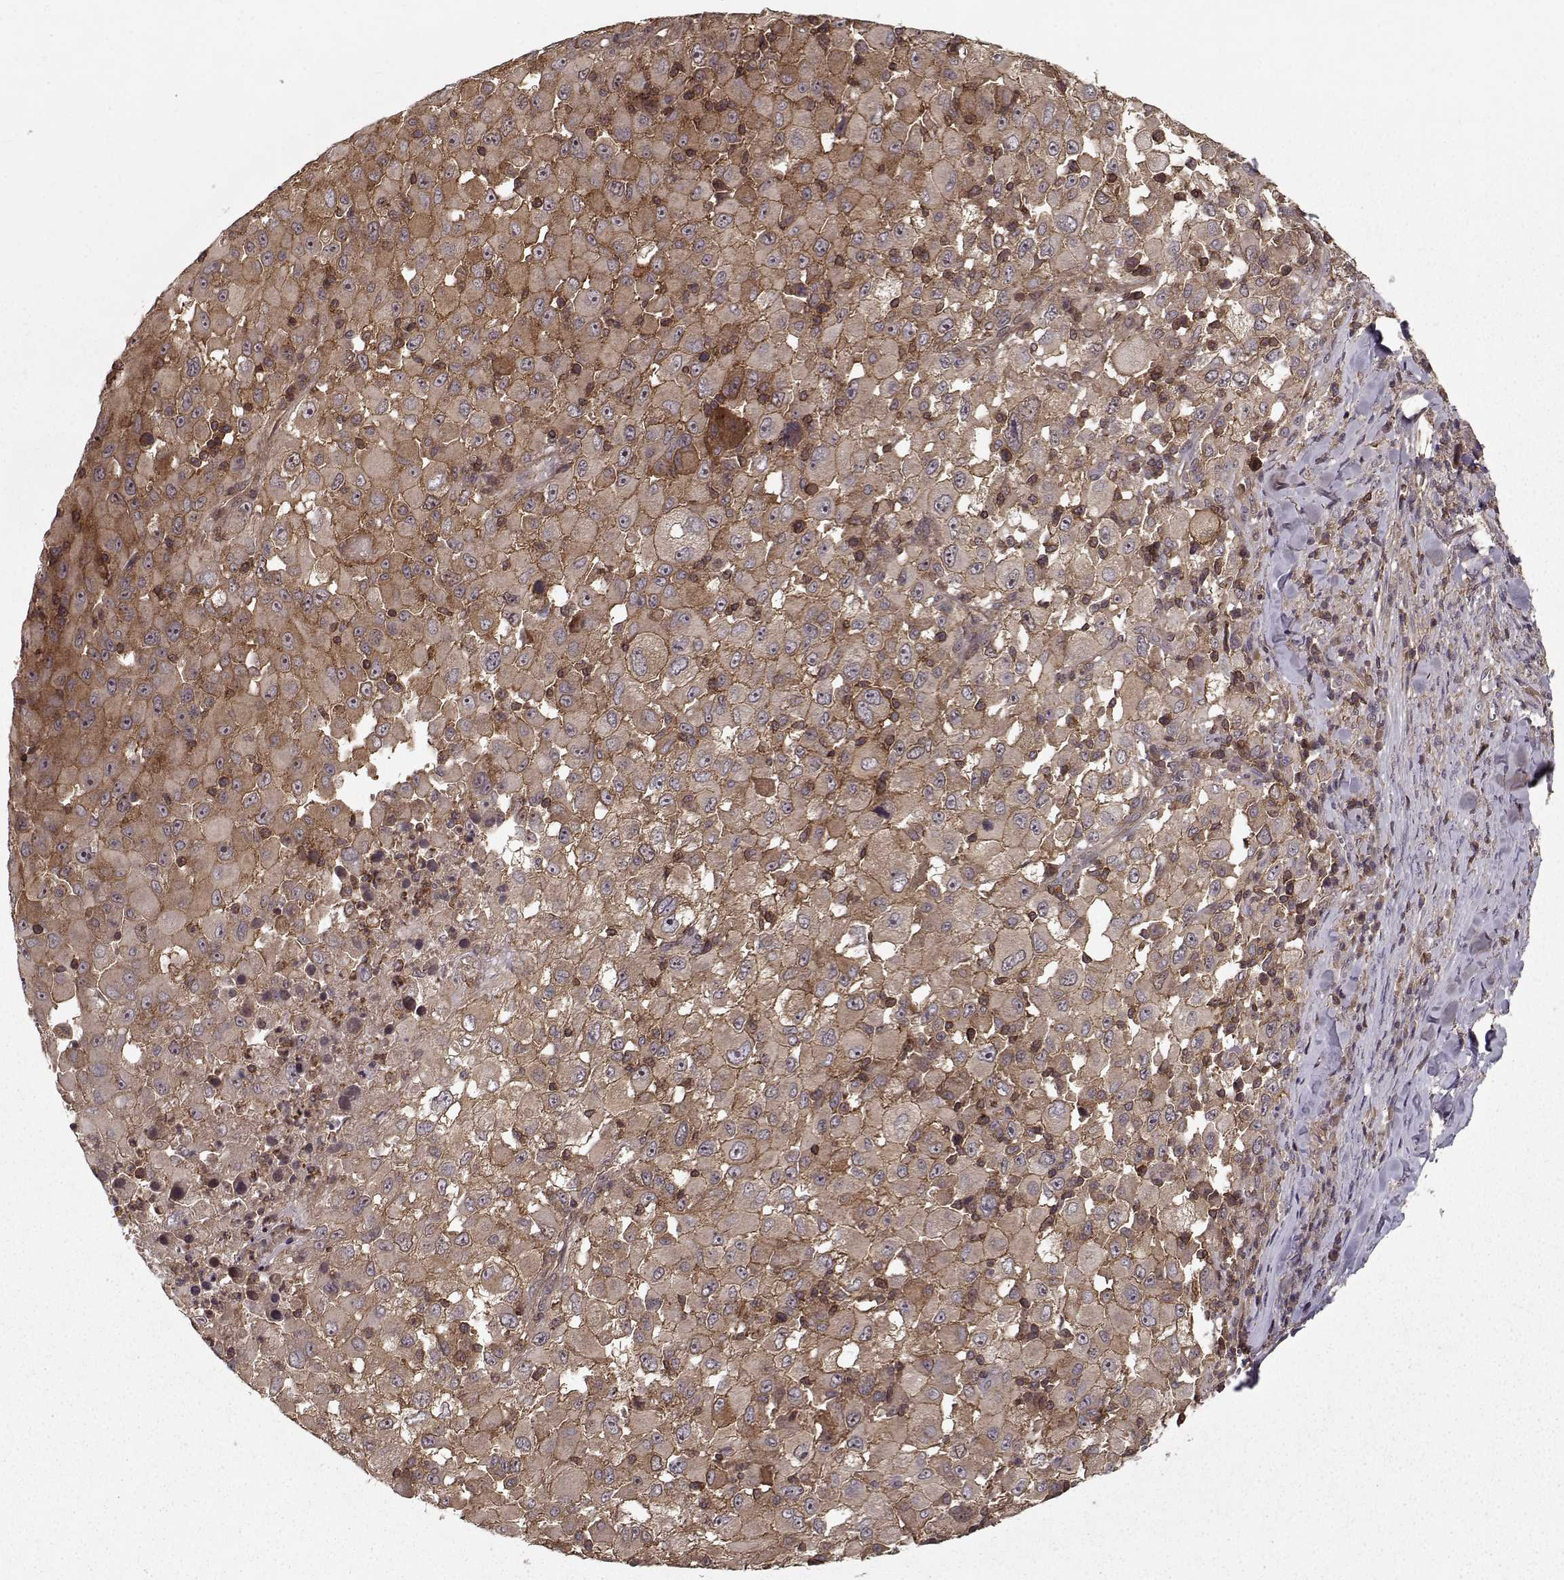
{"staining": {"intensity": "moderate", "quantity": ">75%", "location": "cytoplasmic/membranous"}, "tissue": "melanoma", "cell_type": "Tumor cells", "image_type": "cancer", "snomed": [{"axis": "morphology", "description": "Malignant melanoma, Metastatic site"}, {"axis": "topography", "description": "Soft tissue"}], "caption": "Human malignant melanoma (metastatic site) stained with a protein marker shows moderate staining in tumor cells.", "gene": "PPP1R12A", "patient": {"sex": "male", "age": 50}}